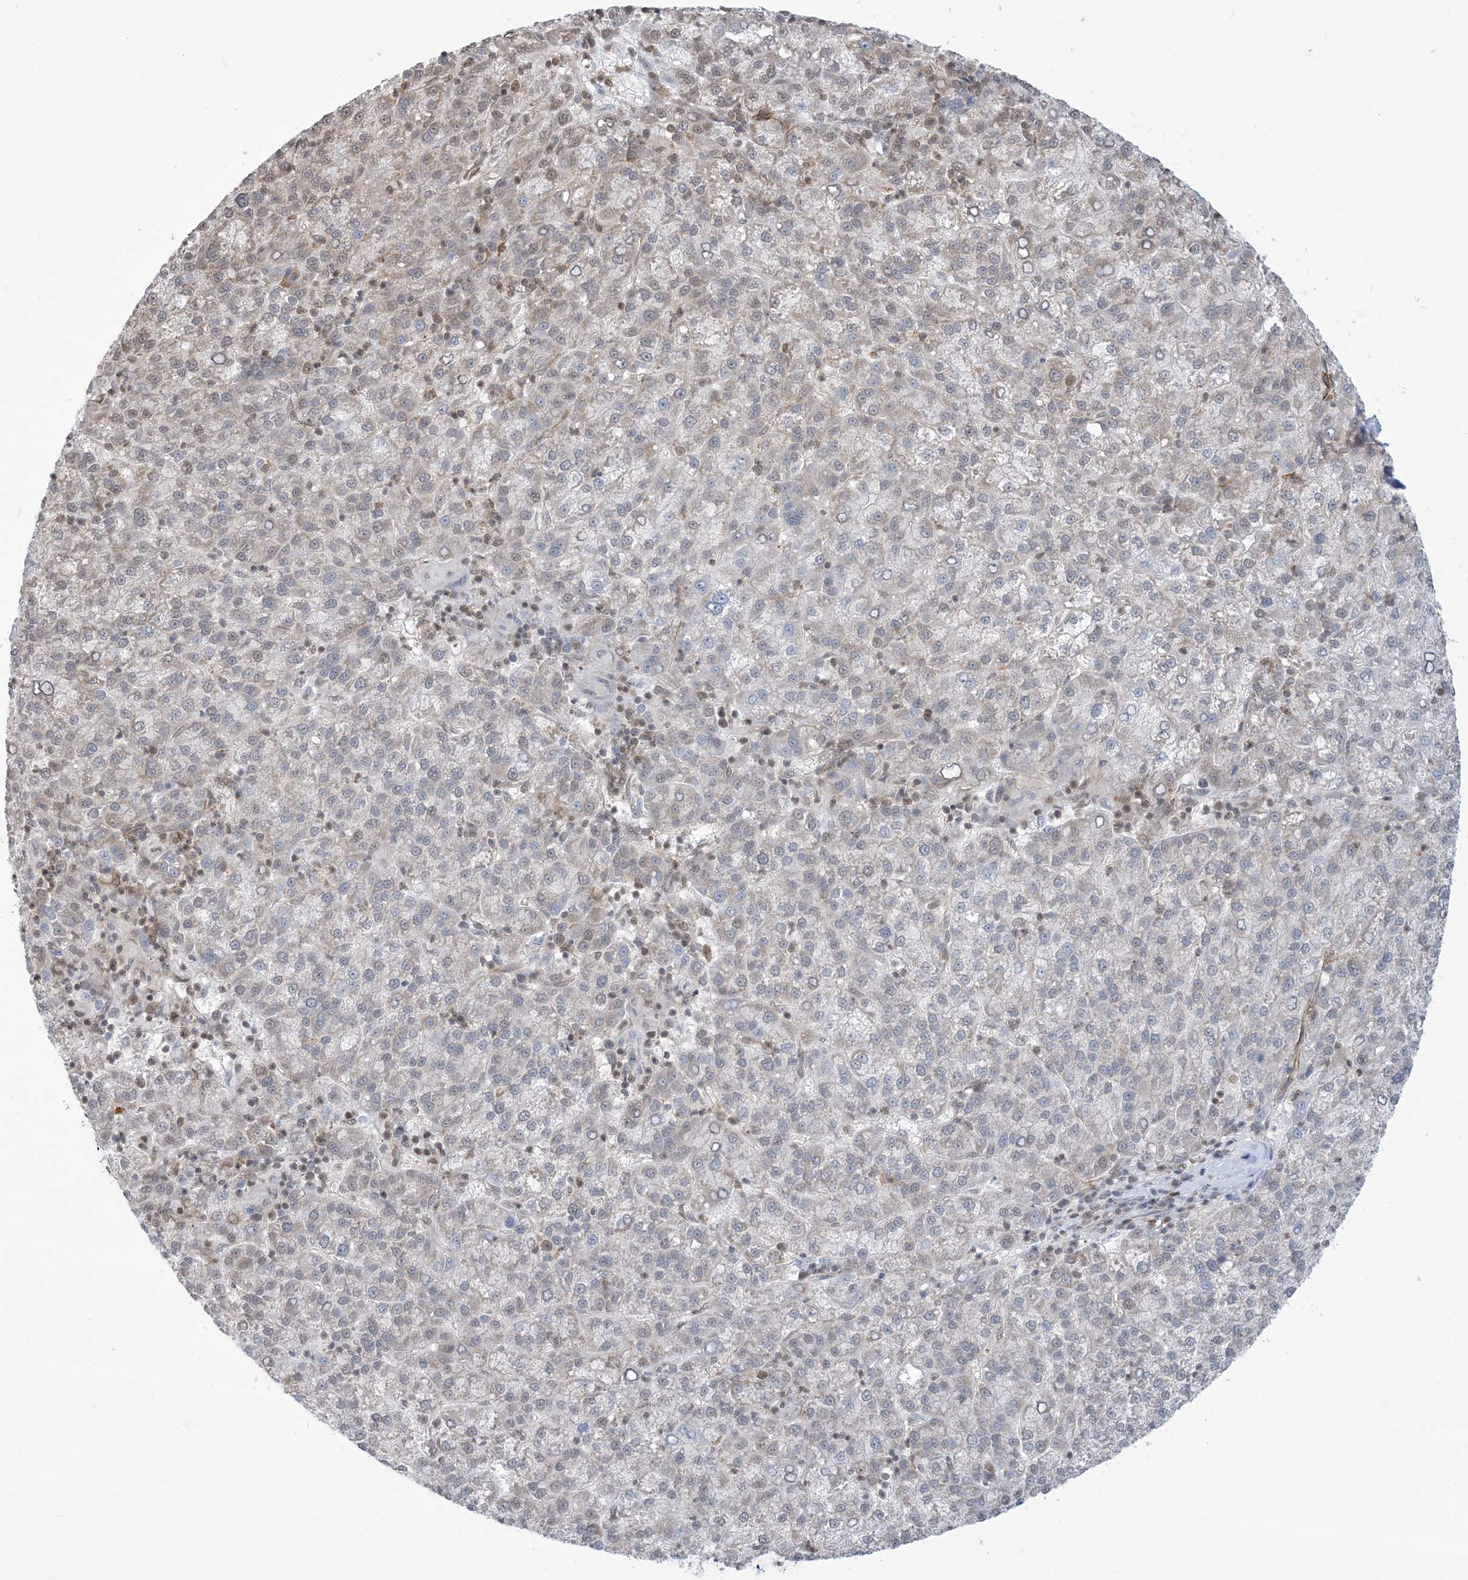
{"staining": {"intensity": "weak", "quantity": "<25%", "location": "cytoplasmic/membranous"}, "tissue": "liver cancer", "cell_type": "Tumor cells", "image_type": "cancer", "snomed": [{"axis": "morphology", "description": "Carcinoma, Hepatocellular, NOS"}, {"axis": "topography", "description": "Liver"}], "caption": "Hepatocellular carcinoma (liver) was stained to show a protein in brown. There is no significant expression in tumor cells.", "gene": "CASP4", "patient": {"sex": "female", "age": 58}}